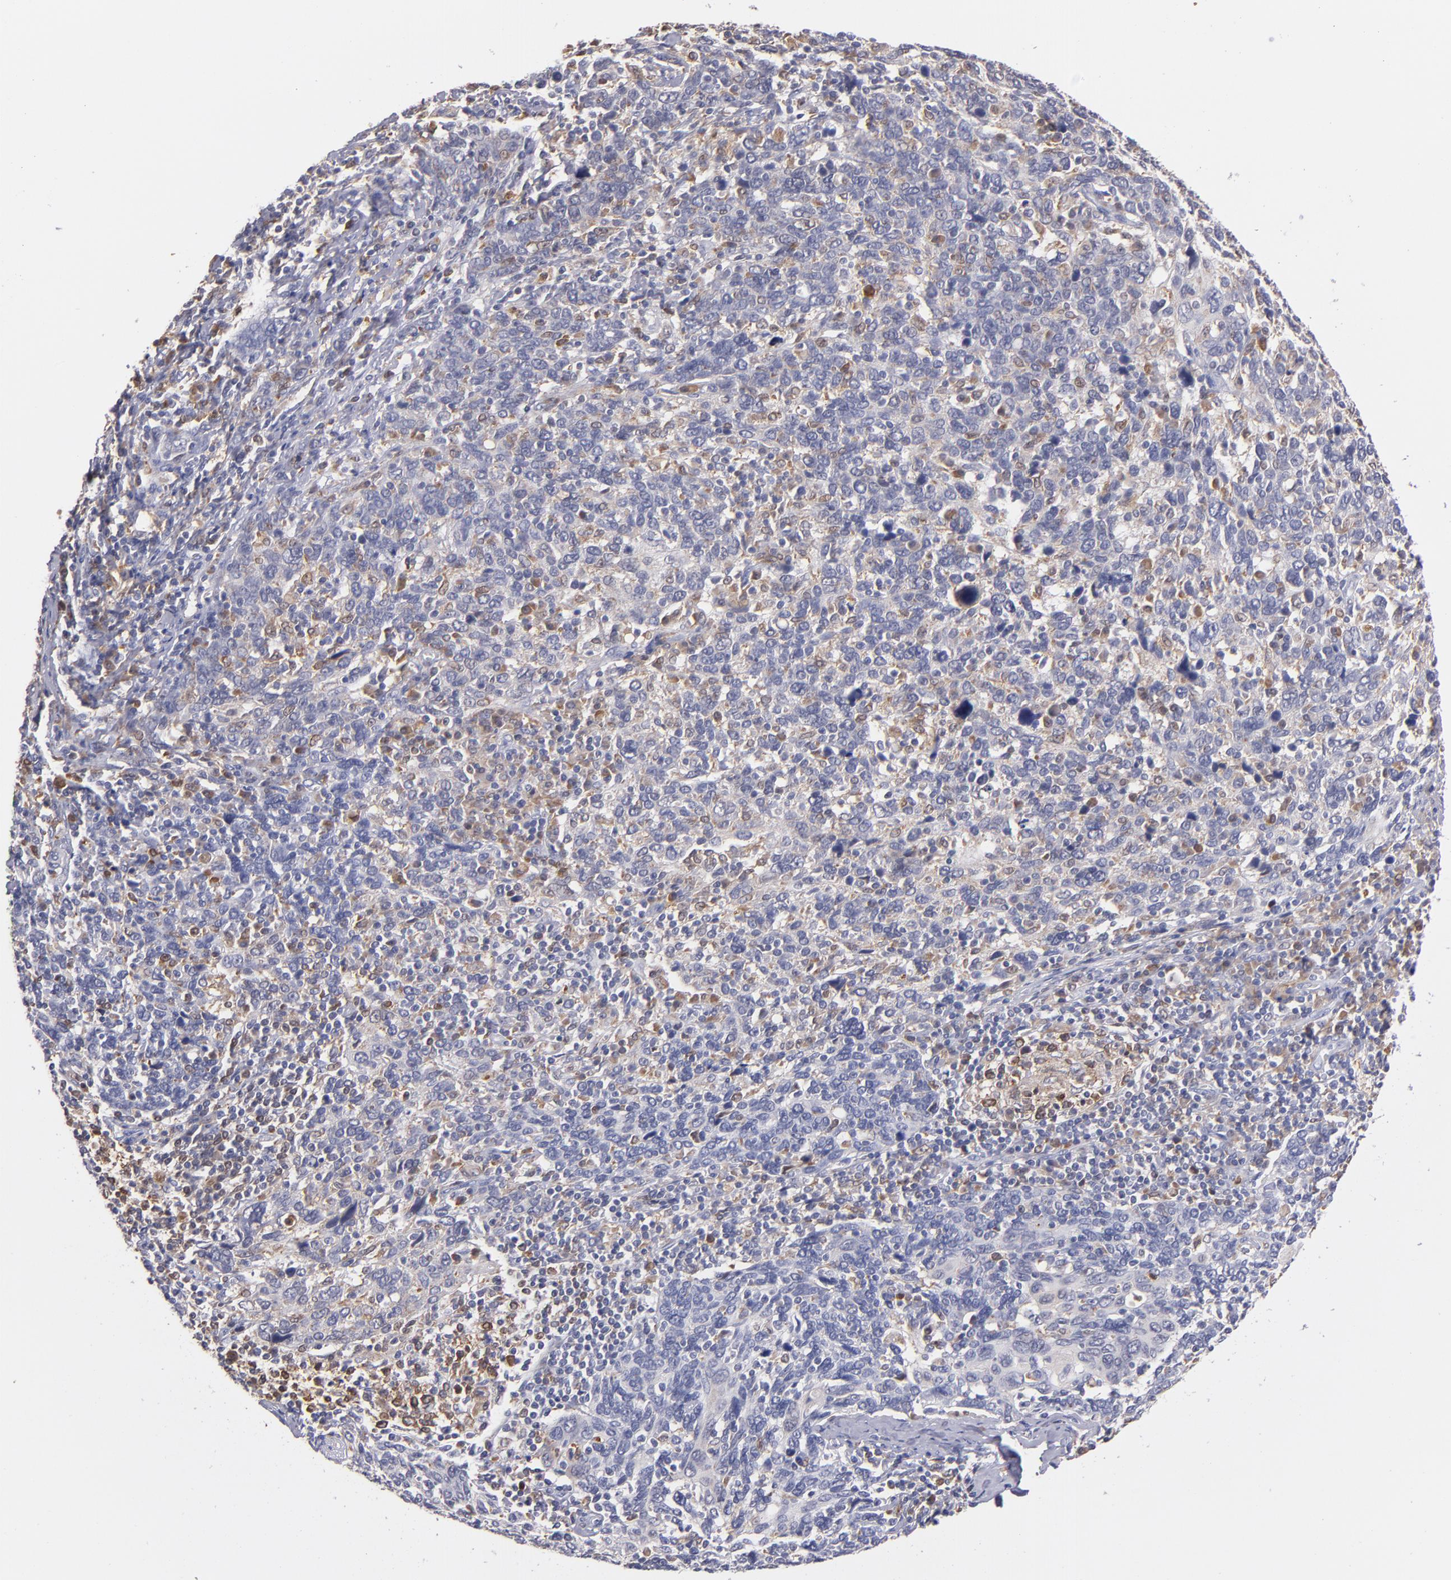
{"staining": {"intensity": "negative", "quantity": "none", "location": "none"}, "tissue": "cervical cancer", "cell_type": "Tumor cells", "image_type": "cancer", "snomed": [{"axis": "morphology", "description": "Squamous cell carcinoma, NOS"}, {"axis": "topography", "description": "Cervix"}], "caption": "Histopathology image shows no protein staining in tumor cells of cervical squamous cell carcinoma tissue.", "gene": "PRKCD", "patient": {"sex": "female", "age": 41}}